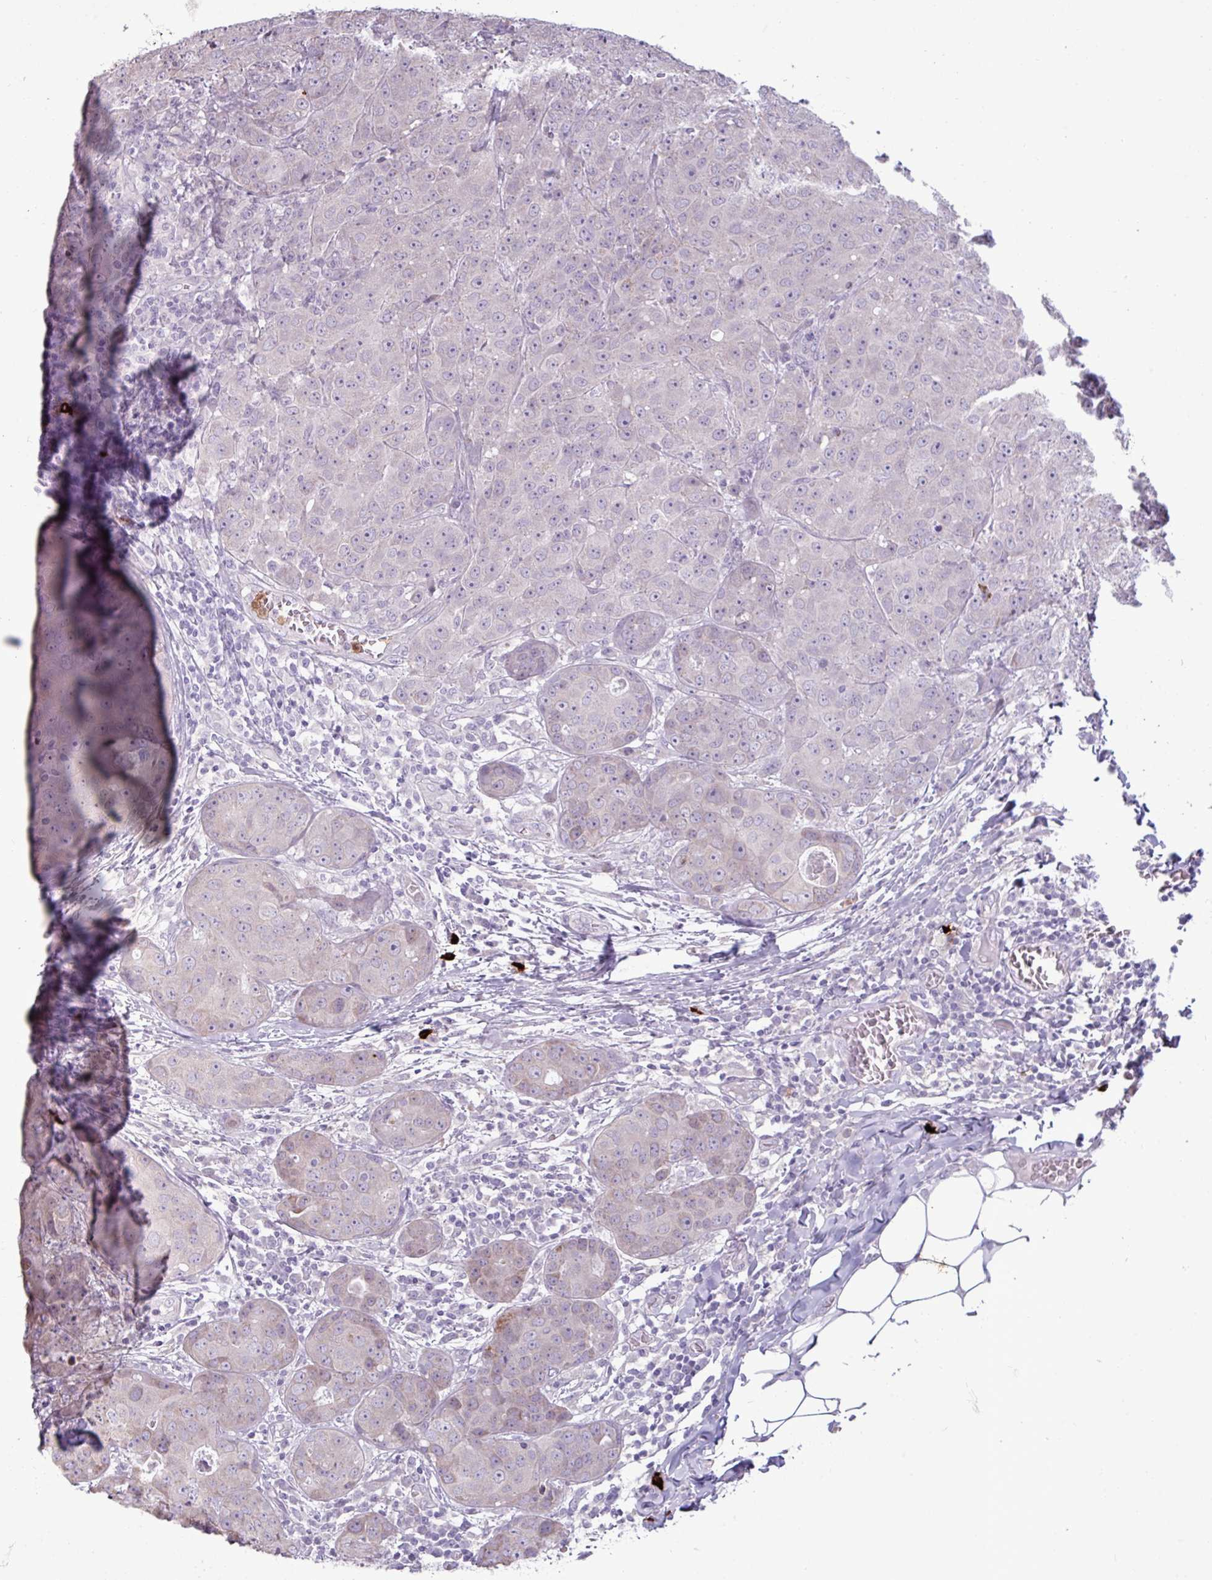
{"staining": {"intensity": "negative", "quantity": "none", "location": "none"}, "tissue": "breast cancer", "cell_type": "Tumor cells", "image_type": "cancer", "snomed": [{"axis": "morphology", "description": "Duct carcinoma"}, {"axis": "topography", "description": "Breast"}], "caption": "This is a histopathology image of IHC staining of intraductal carcinoma (breast), which shows no staining in tumor cells.", "gene": "TRIM39", "patient": {"sex": "female", "age": 43}}